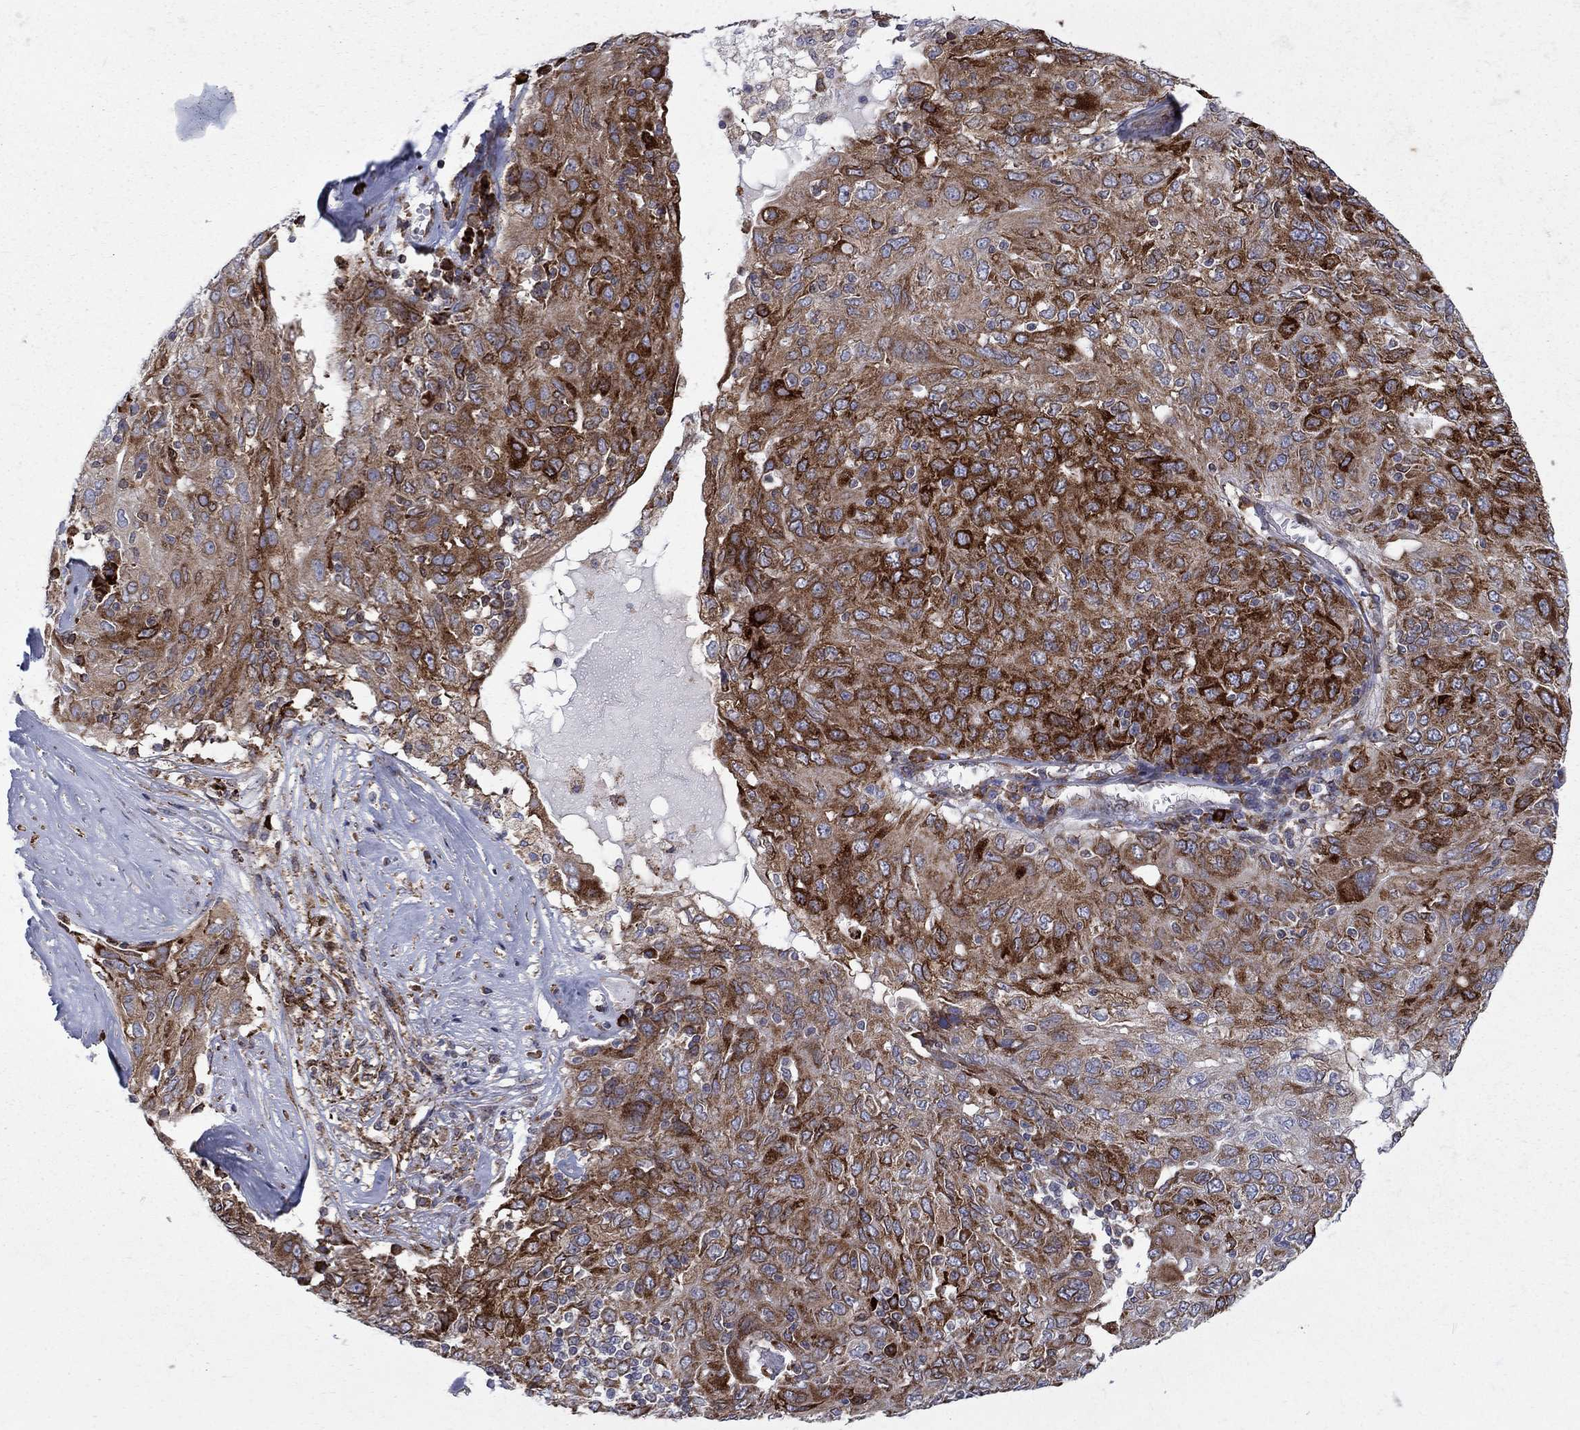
{"staining": {"intensity": "strong", "quantity": "25%-75%", "location": "cytoplasmic/membranous"}, "tissue": "ovarian cancer", "cell_type": "Tumor cells", "image_type": "cancer", "snomed": [{"axis": "morphology", "description": "Carcinoma, endometroid"}, {"axis": "topography", "description": "Ovary"}], "caption": "Protein analysis of ovarian cancer (endometroid carcinoma) tissue demonstrates strong cytoplasmic/membranous positivity in approximately 25%-75% of tumor cells.", "gene": "CAB39L", "patient": {"sex": "female", "age": 50}}